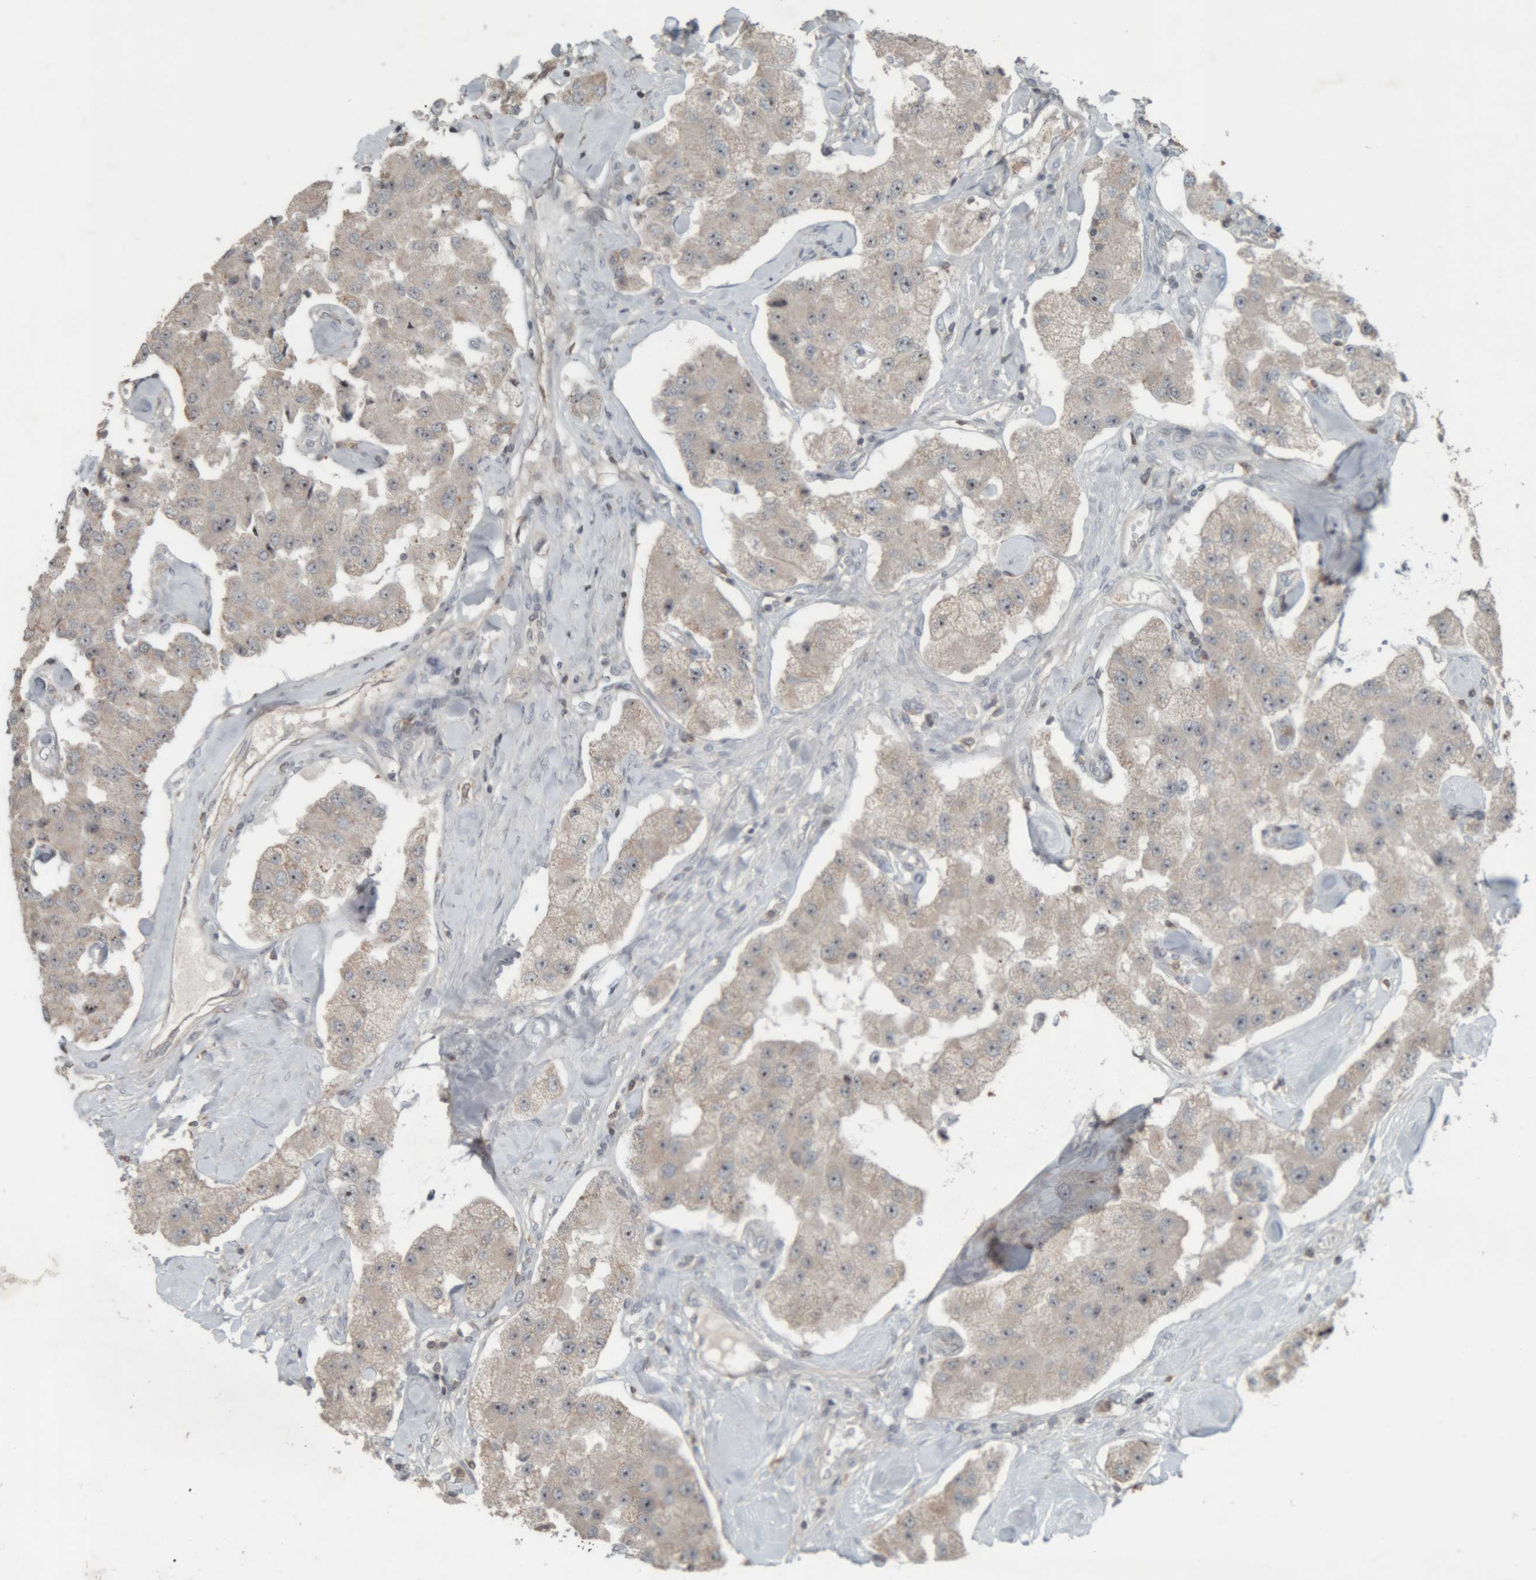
{"staining": {"intensity": "weak", "quantity": "25%-75%", "location": "nuclear"}, "tissue": "carcinoid", "cell_type": "Tumor cells", "image_type": "cancer", "snomed": [{"axis": "morphology", "description": "Carcinoid, malignant, NOS"}, {"axis": "topography", "description": "Pancreas"}], "caption": "Immunohistochemistry (IHC) staining of carcinoid, which reveals low levels of weak nuclear staining in approximately 25%-75% of tumor cells indicating weak nuclear protein staining. The staining was performed using DAB (brown) for protein detection and nuclei were counterstained in hematoxylin (blue).", "gene": "RPF1", "patient": {"sex": "male", "age": 41}}